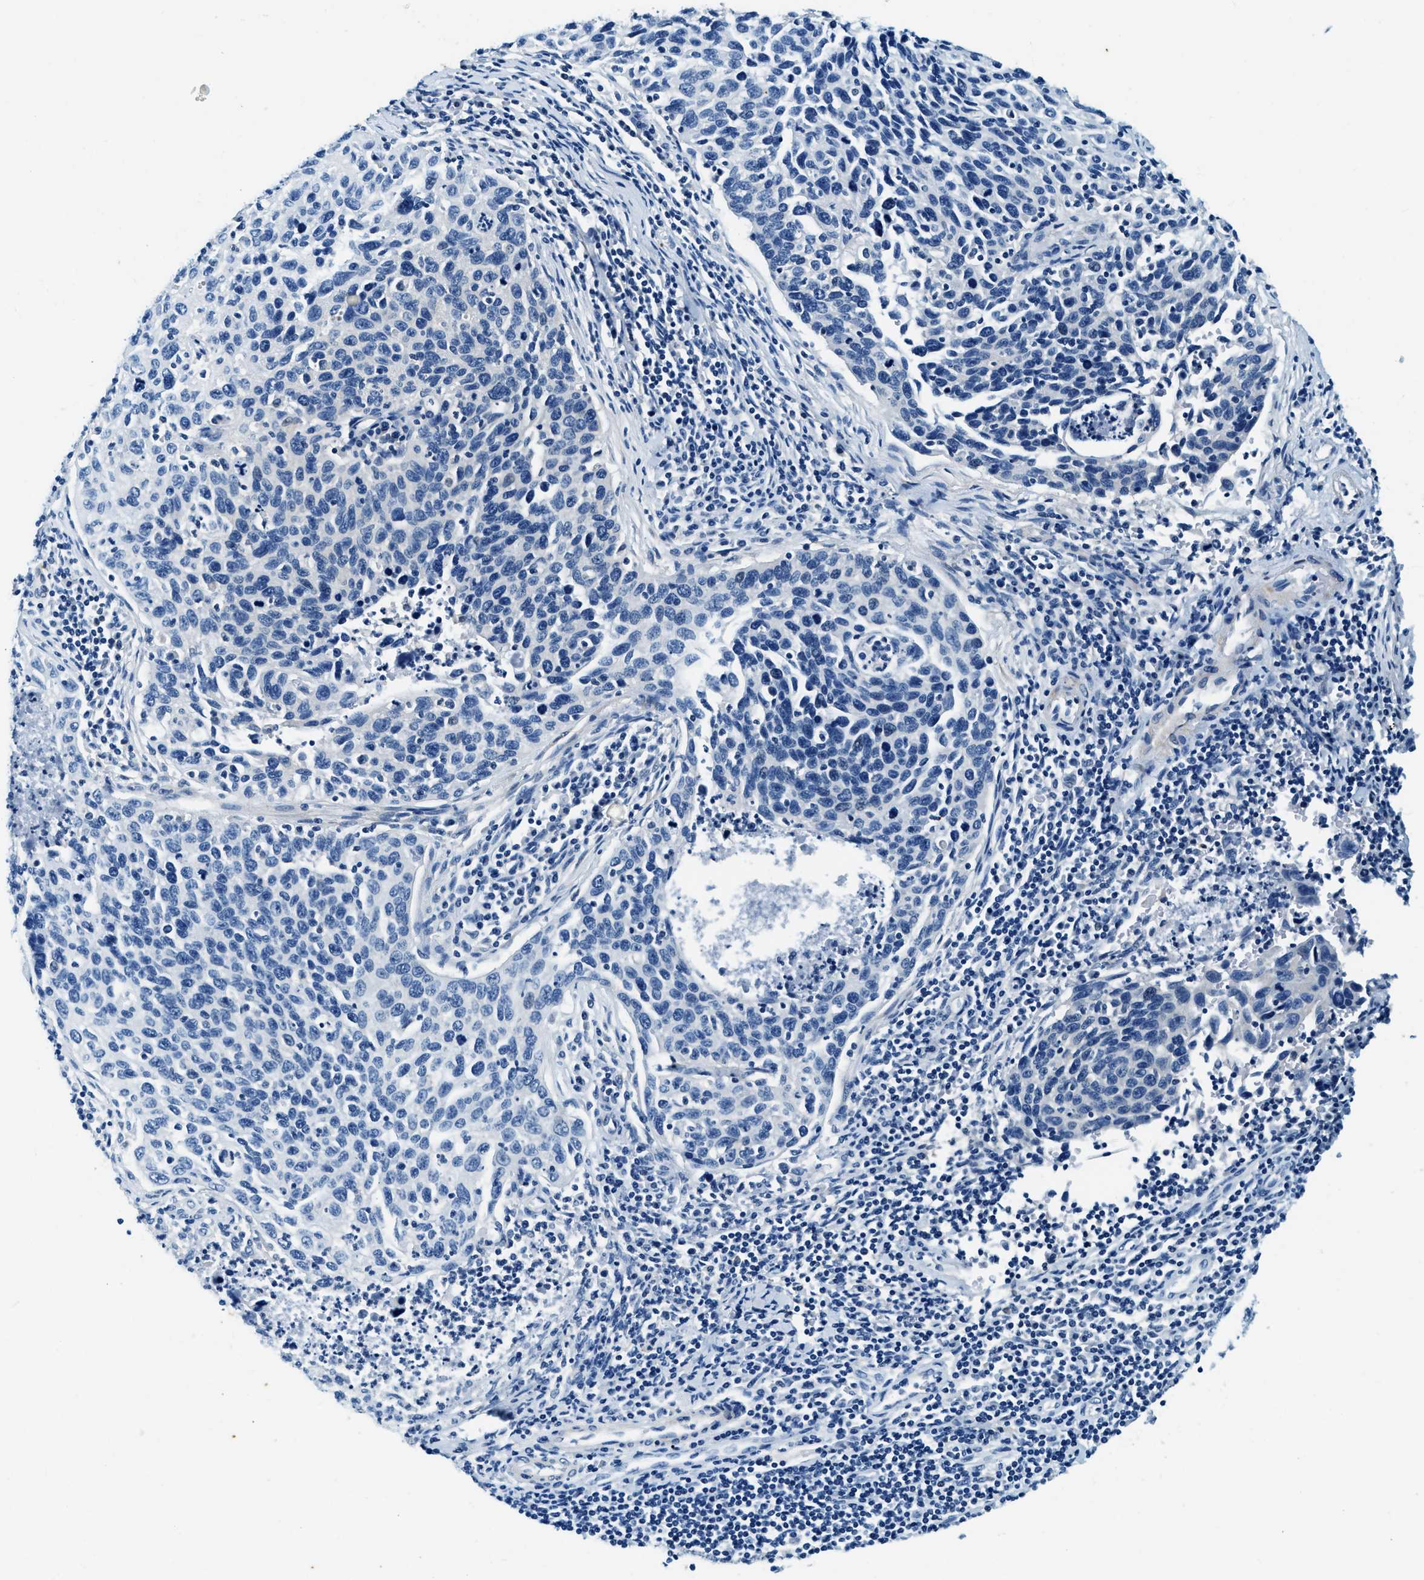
{"staining": {"intensity": "negative", "quantity": "none", "location": "none"}, "tissue": "cervical cancer", "cell_type": "Tumor cells", "image_type": "cancer", "snomed": [{"axis": "morphology", "description": "Squamous cell carcinoma, NOS"}, {"axis": "topography", "description": "Cervix"}], "caption": "High magnification brightfield microscopy of cervical cancer stained with DAB (brown) and counterstained with hematoxylin (blue): tumor cells show no significant positivity.", "gene": "EIF2AK2", "patient": {"sex": "female", "age": 53}}